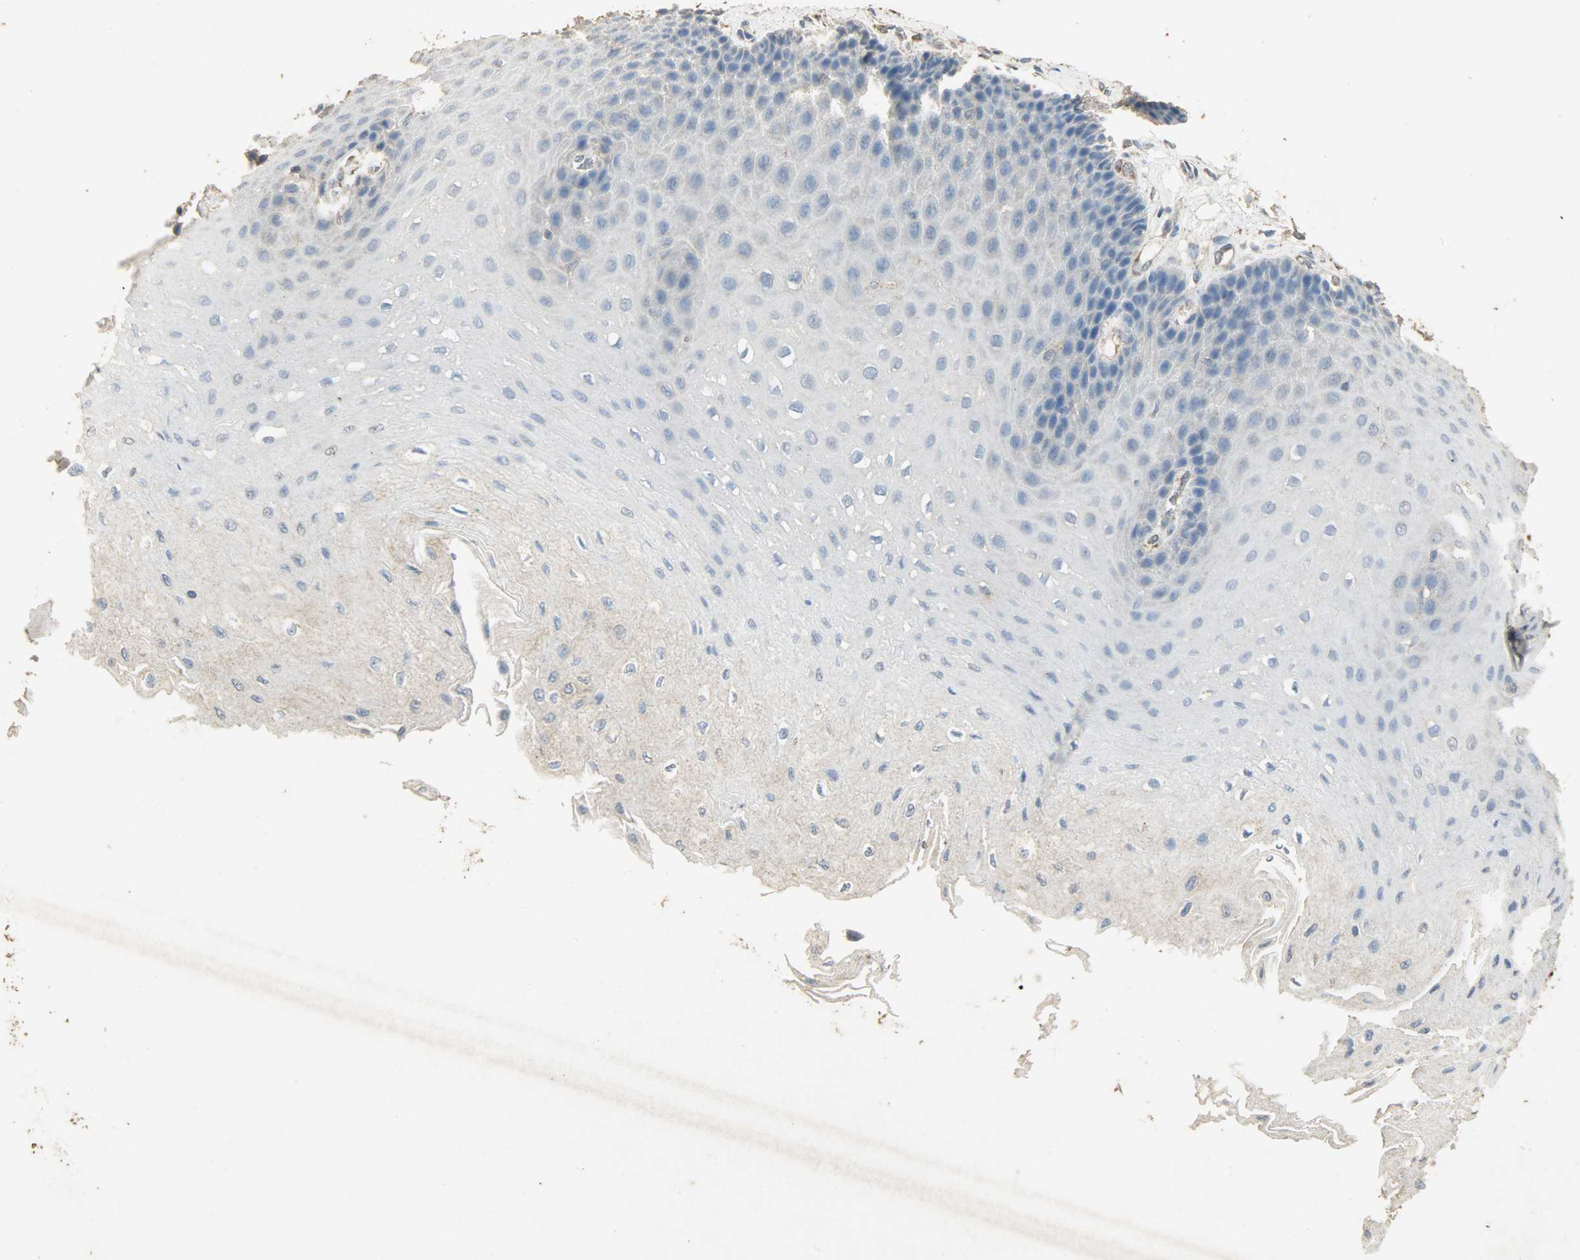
{"staining": {"intensity": "negative", "quantity": "none", "location": "none"}, "tissue": "esophagus", "cell_type": "Squamous epithelial cells", "image_type": "normal", "snomed": [{"axis": "morphology", "description": "Normal tissue, NOS"}, {"axis": "topography", "description": "Esophagus"}], "caption": "This is an immunohistochemistry (IHC) micrograph of benign esophagus. There is no positivity in squamous epithelial cells.", "gene": "ASB9", "patient": {"sex": "female", "age": 72}}